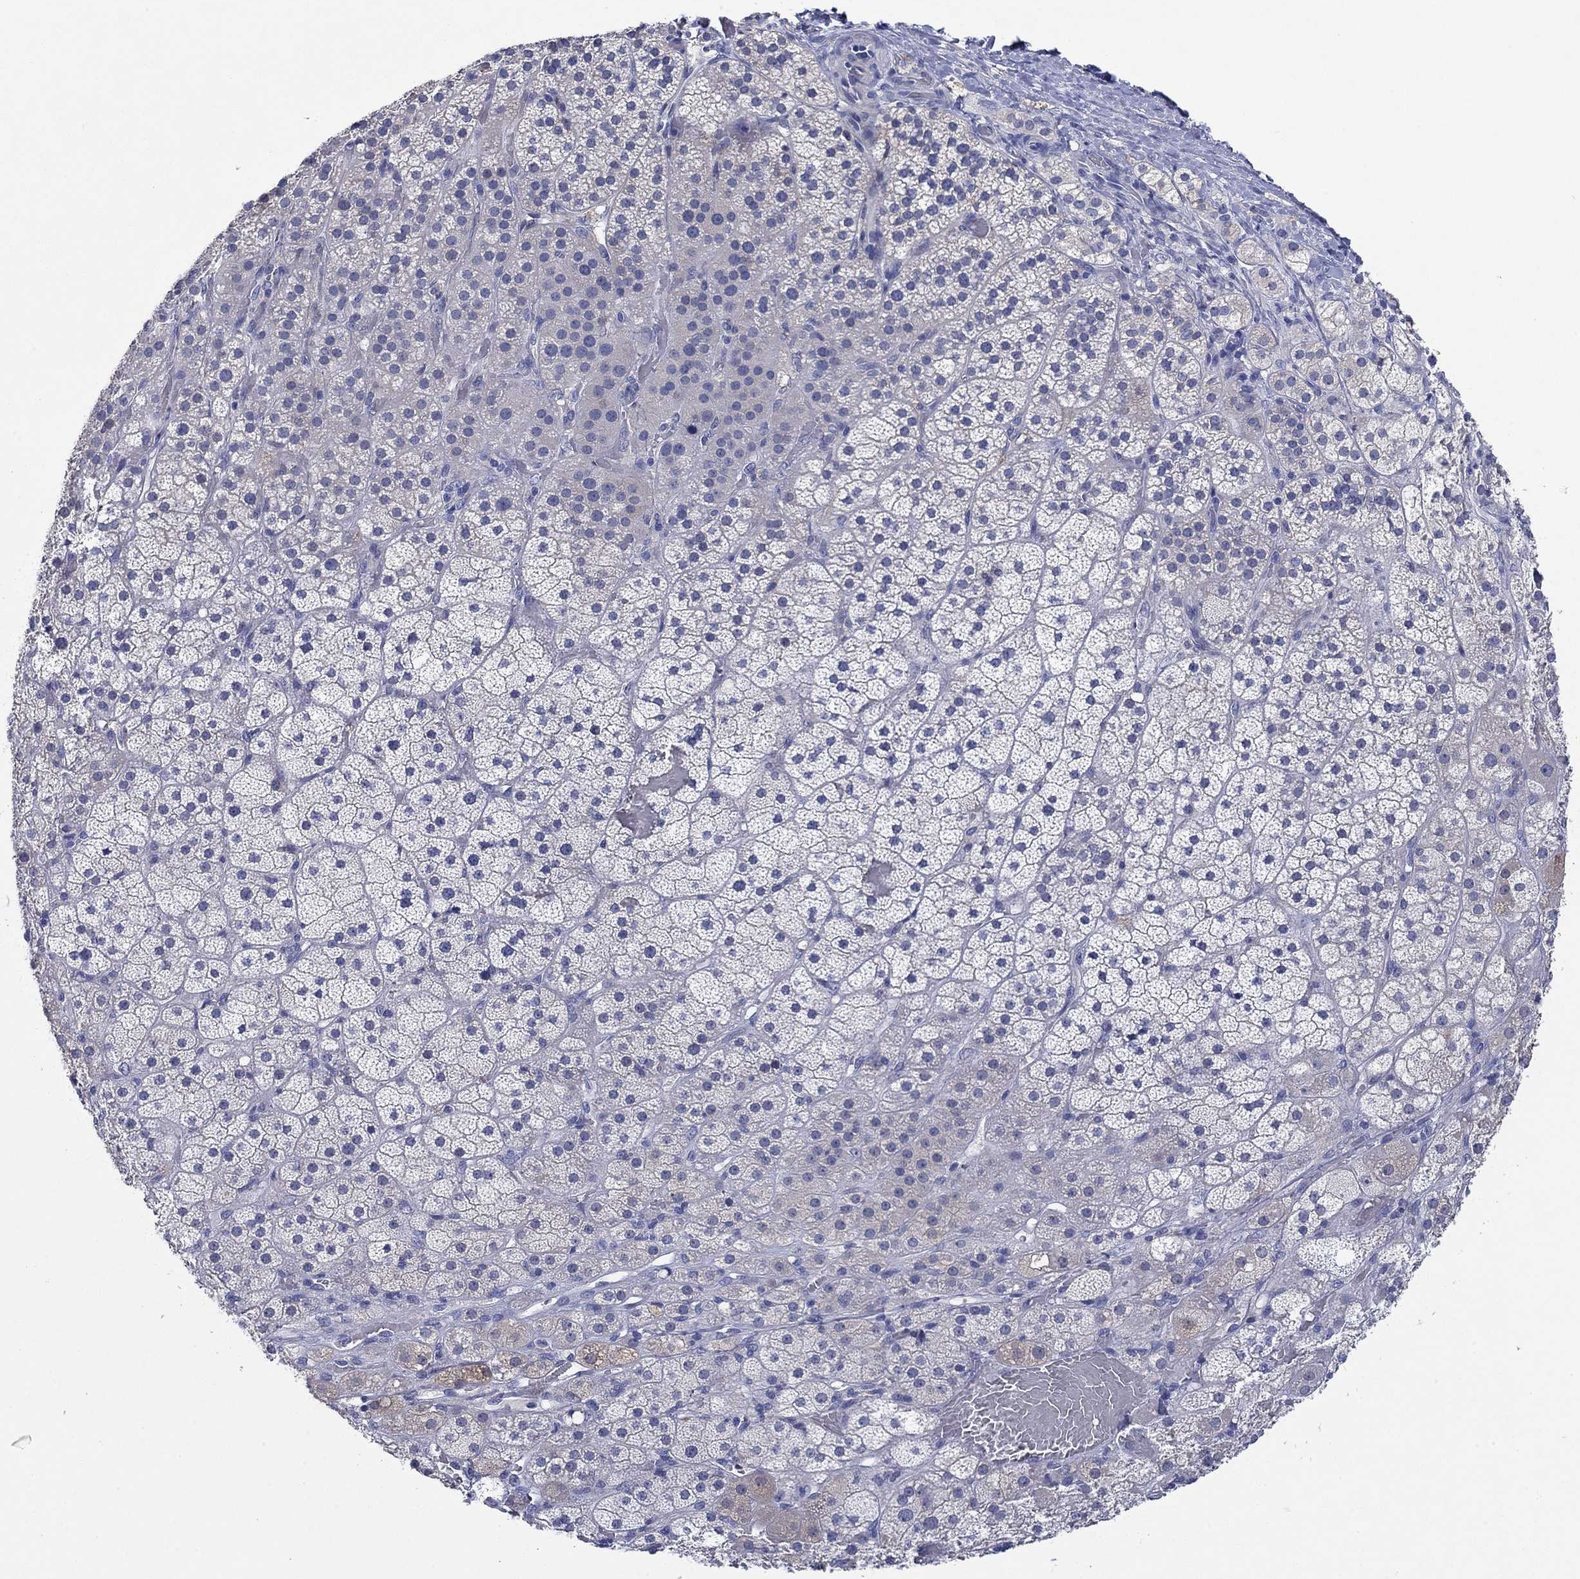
{"staining": {"intensity": "weak", "quantity": "<25%", "location": "cytoplasmic/membranous"}, "tissue": "adrenal gland", "cell_type": "Glandular cells", "image_type": "normal", "snomed": [{"axis": "morphology", "description": "Normal tissue, NOS"}, {"axis": "topography", "description": "Adrenal gland"}], "caption": "IHC image of normal human adrenal gland stained for a protein (brown), which shows no positivity in glandular cells. (Immunohistochemistry (ihc), brightfield microscopy, high magnification).", "gene": "HDC", "patient": {"sex": "male", "age": 57}}